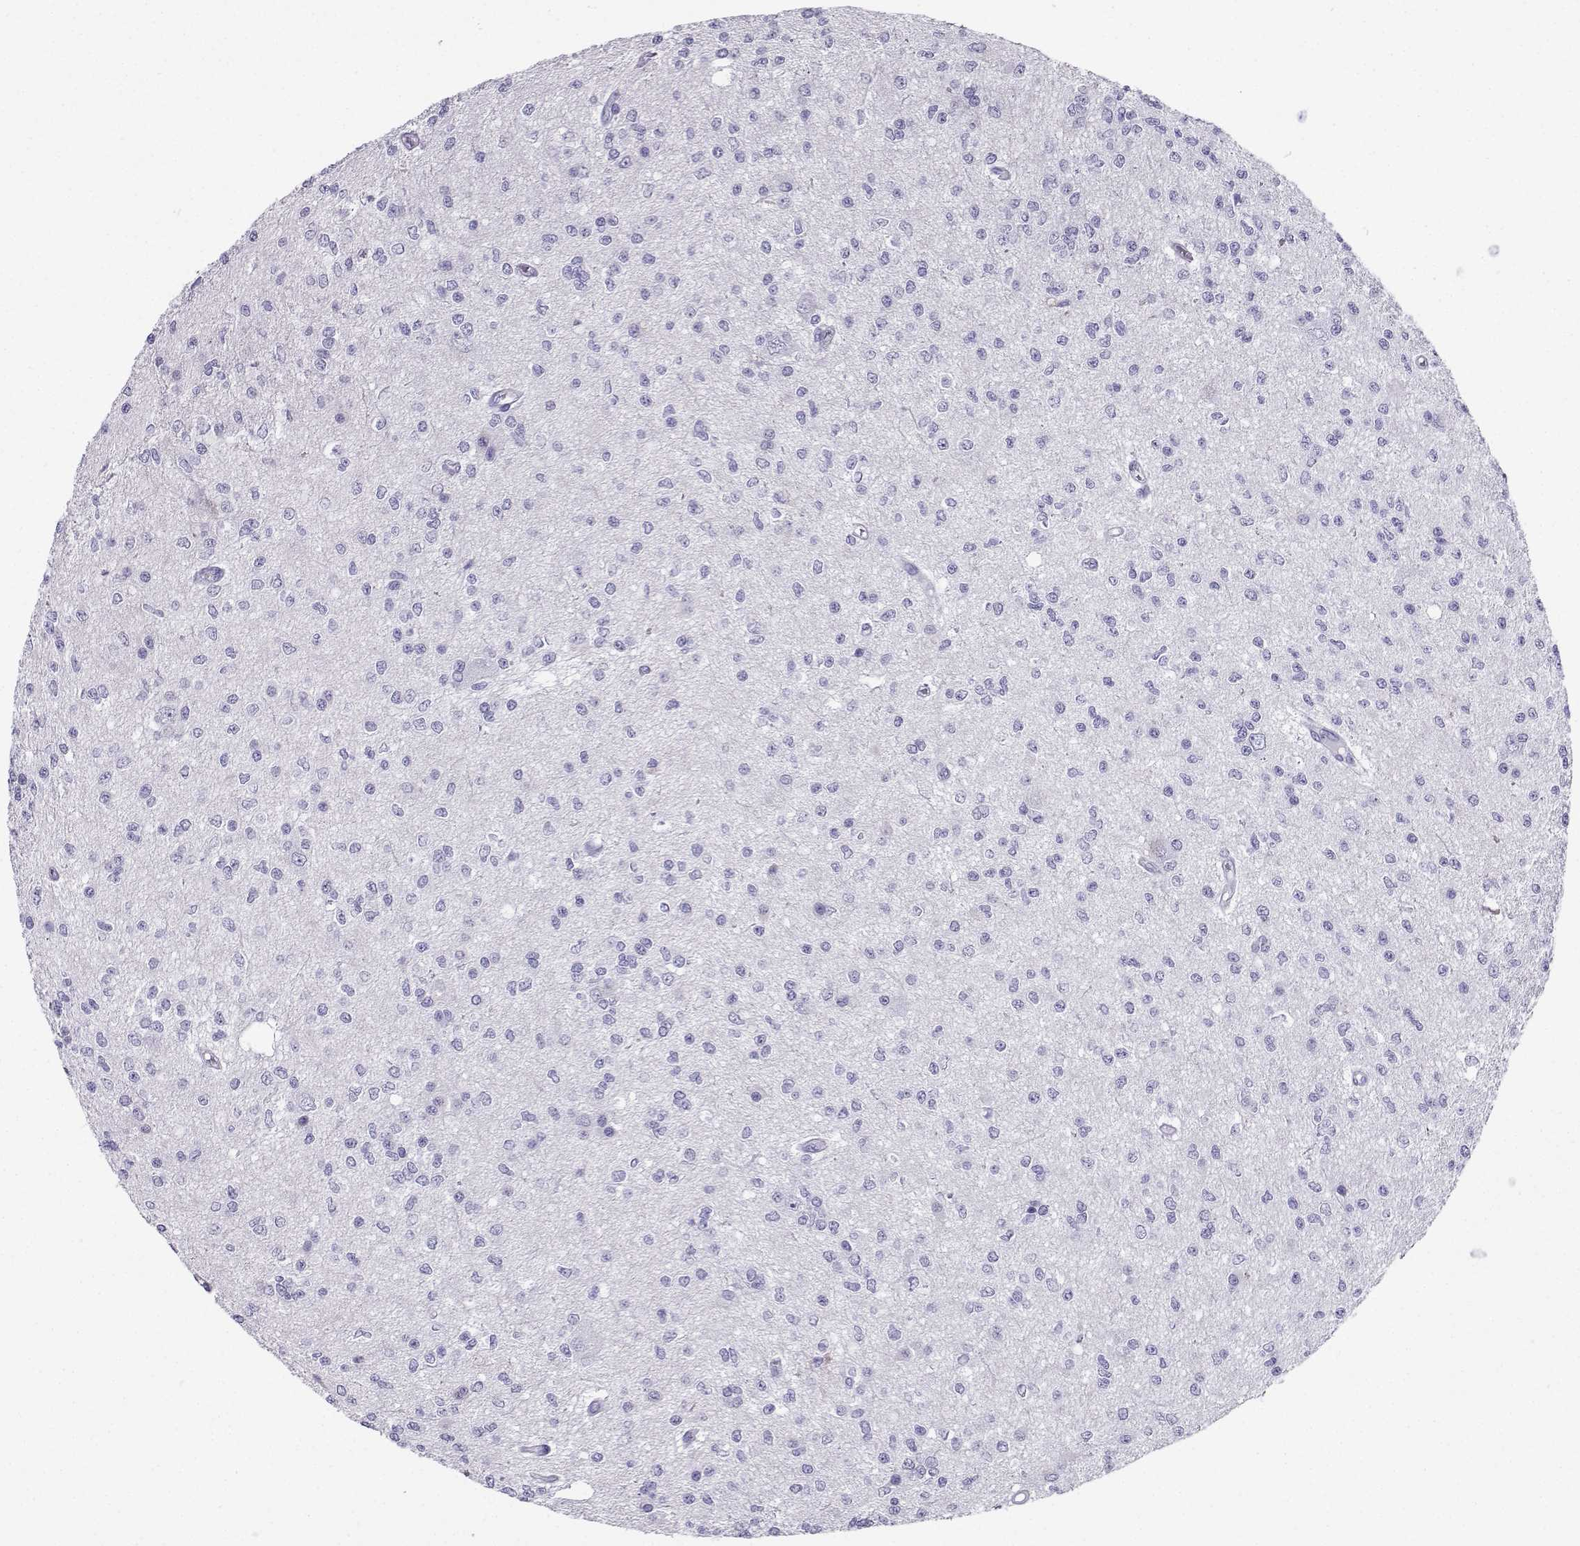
{"staining": {"intensity": "negative", "quantity": "none", "location": "none"}, "tissue": "glioma", "cell_type": "Tumor cells", "image_type": "cancer", "snomed": [{"axis": "morphology", "description": "Glioma, malignant, Low grade"}, {"axis": "topography", "description": "Brain"}], "caption": "Immunohistochemical staining of human malignant glioma (low-grade) shows no significant staining in tumor cells. (DAB (3,3'-diaminobenzidine) IHC, high magnification).", "gene": "CD109", "patient": {"sex": "male", "age": 67}}